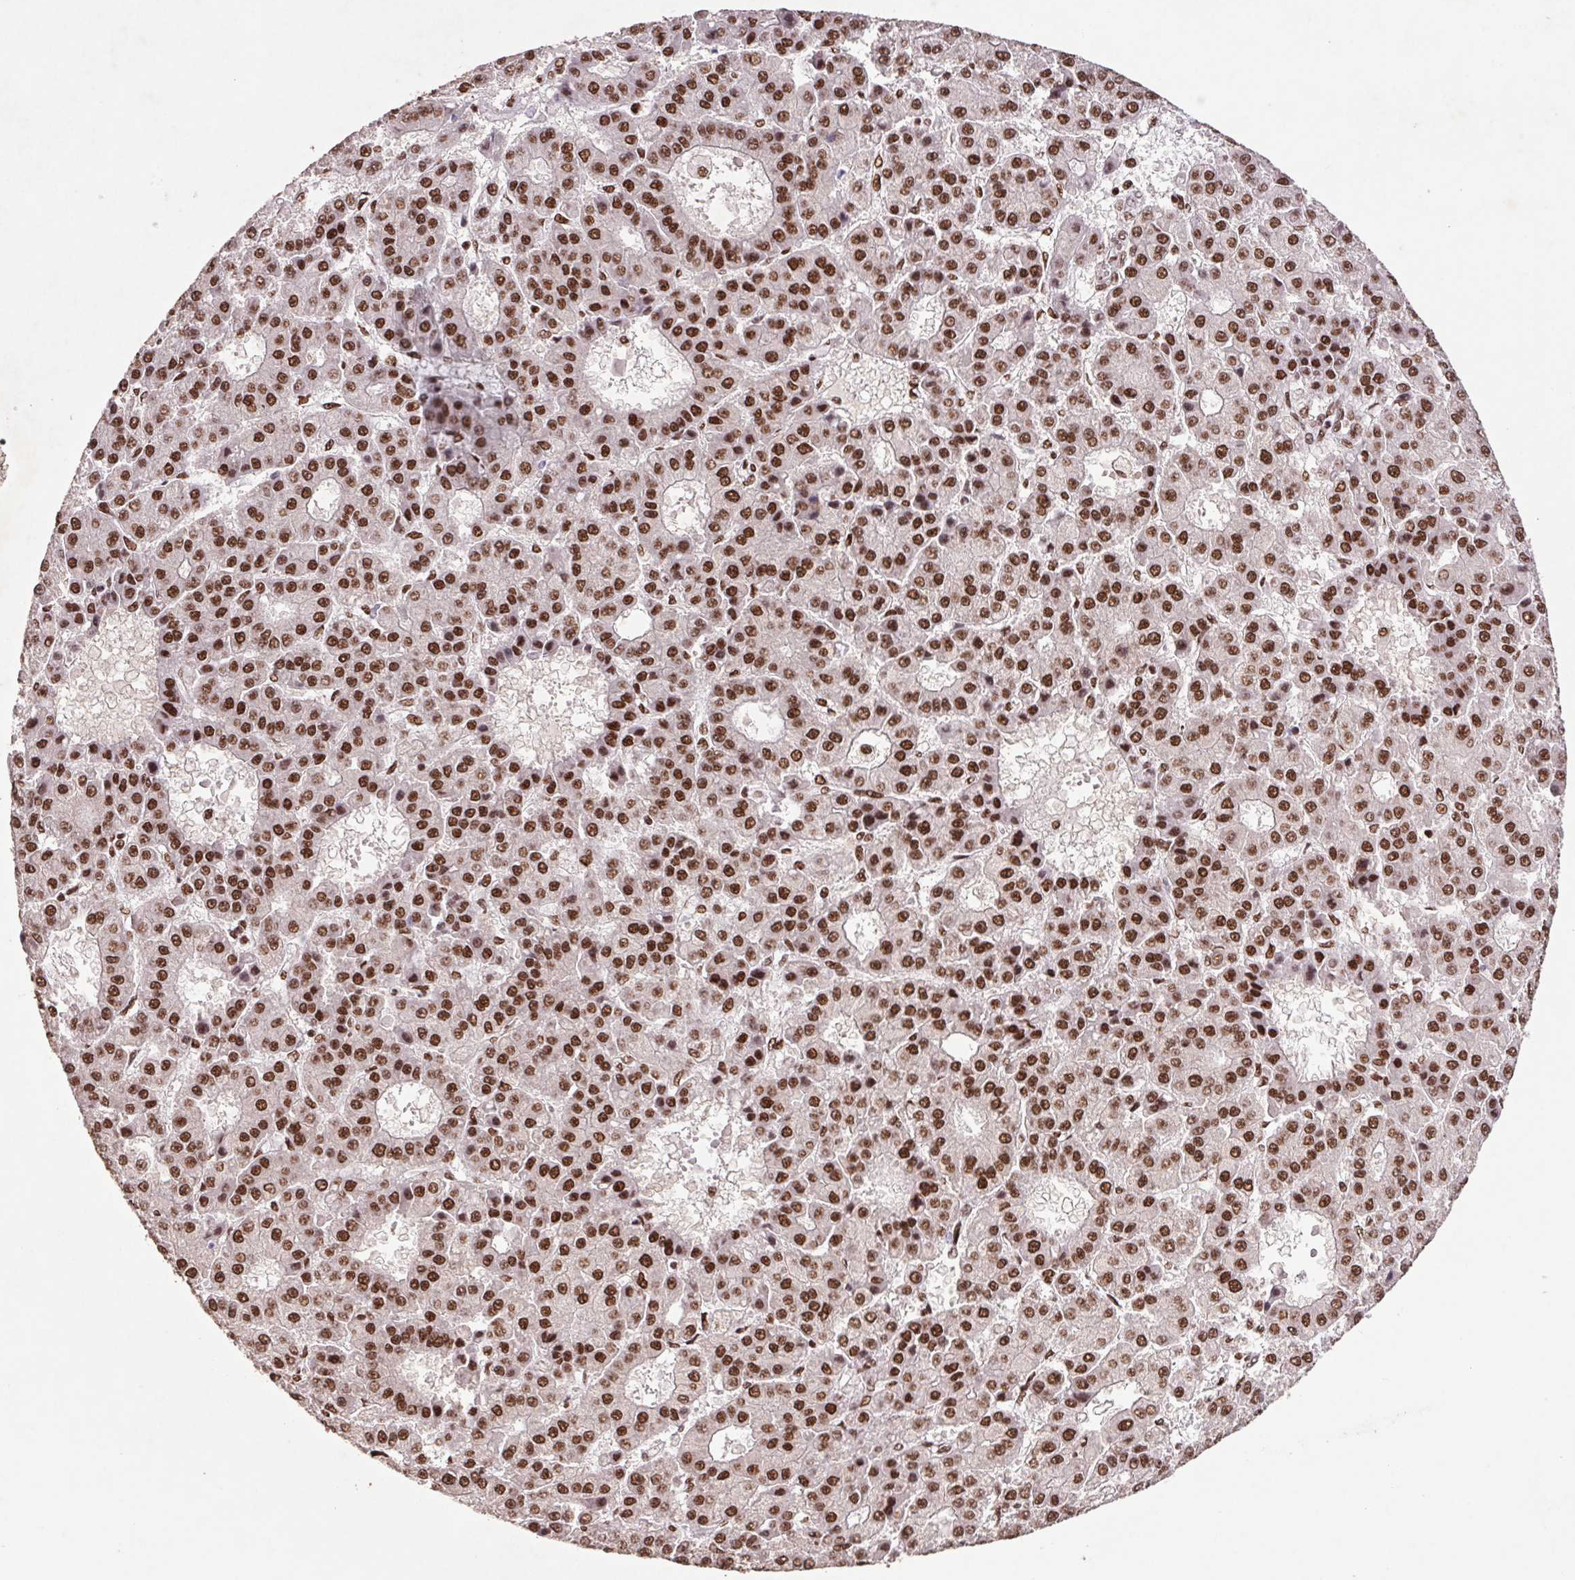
{"staining": {"intensity": "strong", "quantity": ">75%", "location": "nuclear"}, "tissue": "liver cancer", "cell_type": "Tumor cells", "image_type": "cancer", "snomed": [{"axis": "morphology", "description": "Carcinoma, Hepatocellular, NOS"}, {"axis": "topography", "description": "Liver"}], "caption": "Brown immunohistochemical staining in liver hepatocellular carcinoma displays strong nuclear positivity in about >75% of tumor cells.", "gene": "LDLRAD4", "patient": {"sex": "male", "age": 70}}